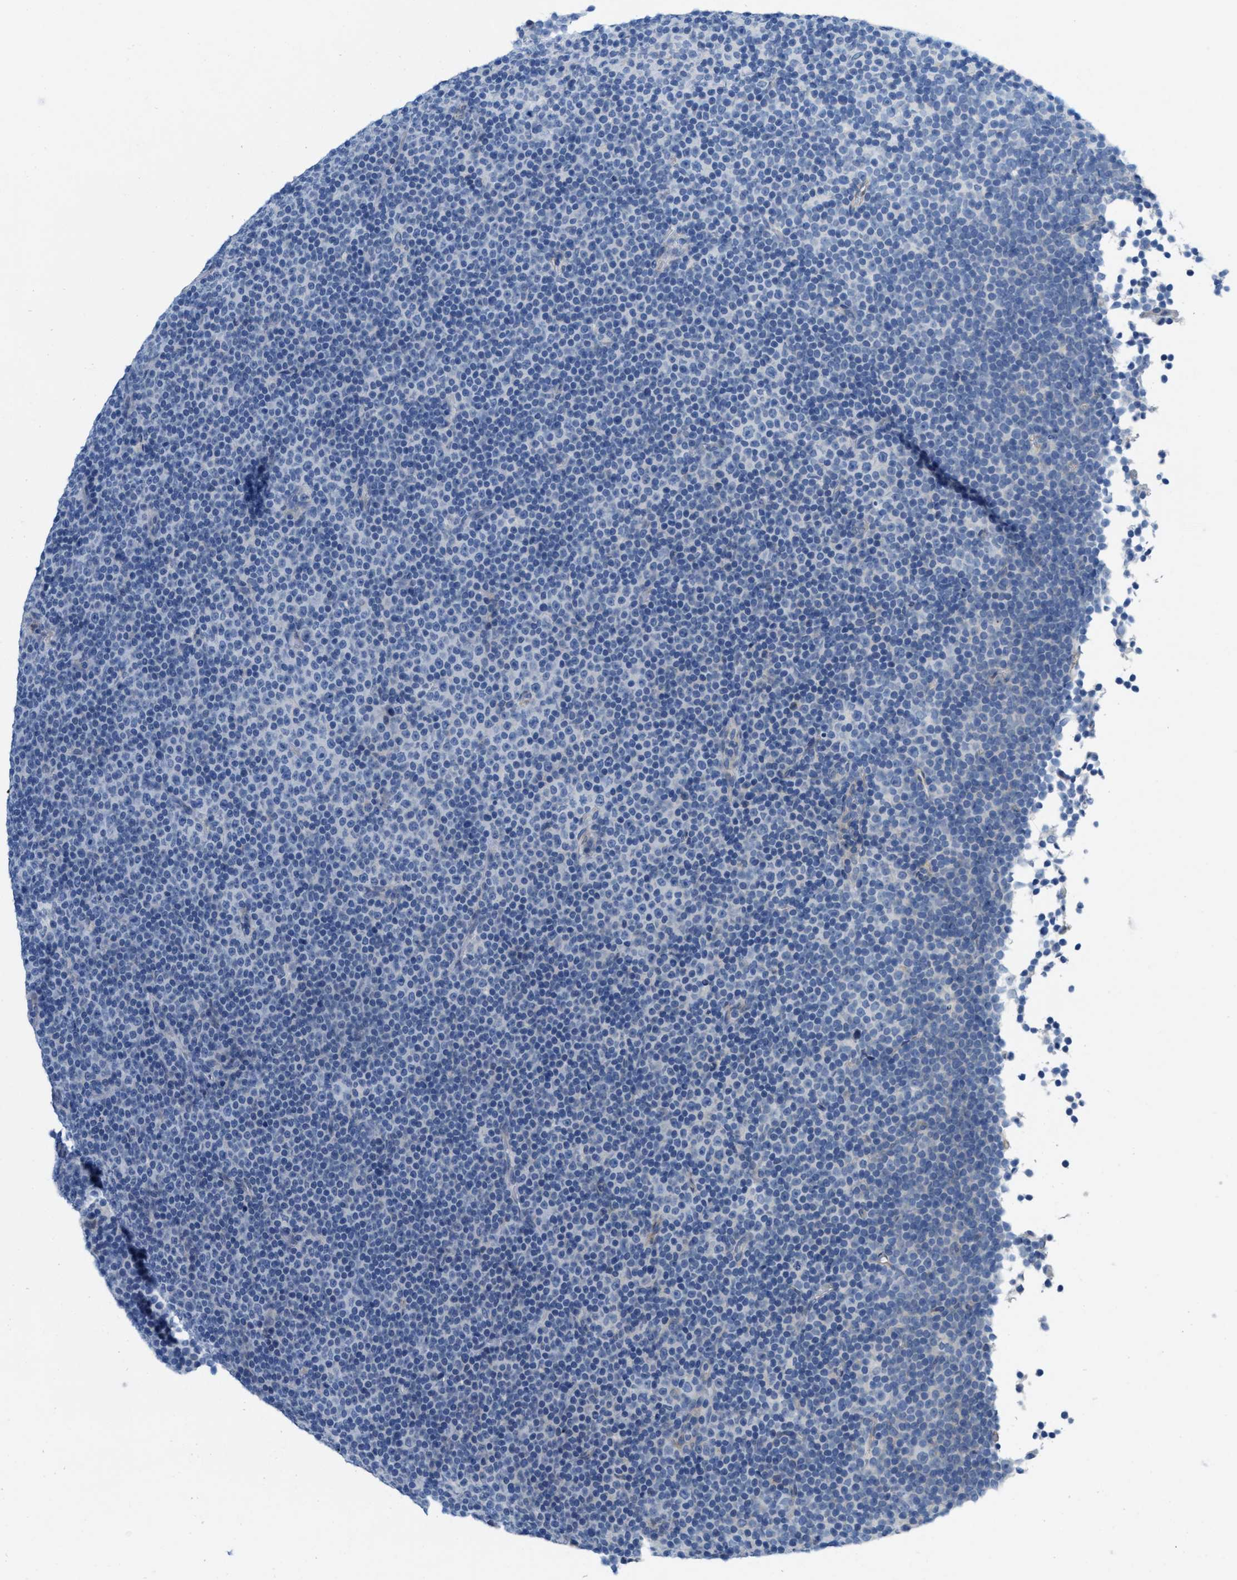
{"staining": {"intensity": "negative", "quantity": "none", "location": "none"}, "tissue": "lymphoma", "cell_type": "Tumor cells", "image_type": "cancer", "snomed": [{"axis": "morphology", "description": "Malignant lymphoma, non-Hodgkin's type, Low grade"}, {"axis": "topography", "description": "Lymph node"}], "caption": "Immunohistochemistry (IHC) photomicrograph of human lymphoma stained for a protein (brown), which exhibits no staining in tumor cells. (DAB immunohistochemistry (IHC), high magnification).", "gene": "CPA2", "patient": {"sex": "female", "age": 67}}